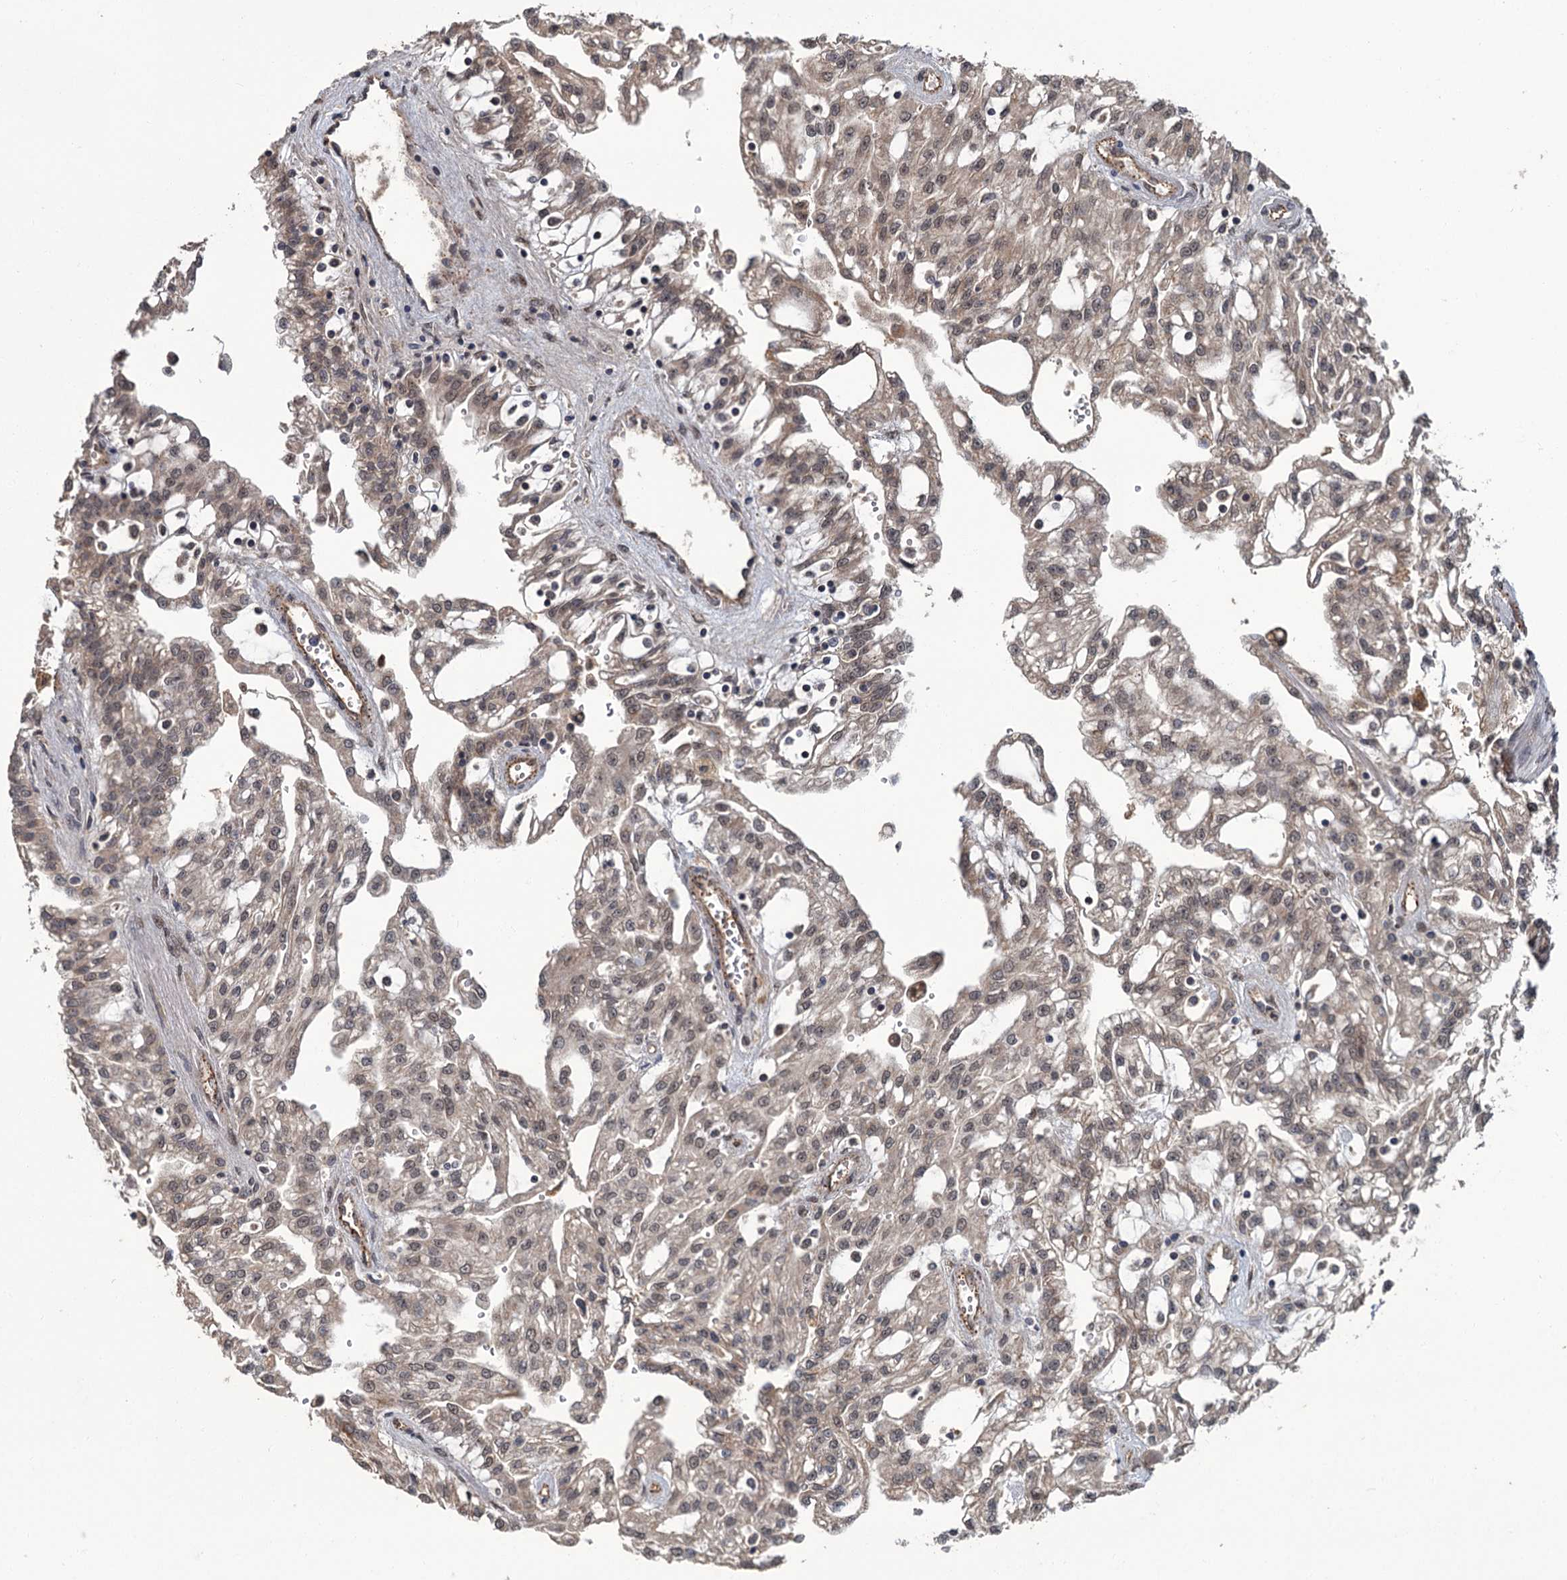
{"staining": {"intensity": "weak", "quantity": "25%-75%", "location": "cytoplasmic/membranous,nuclear"}, "tissue": "renal cancer", "cell_type": "Tumor cells", "image_type": "cancer", "snomed": [{"axis": "morphology", "description": "Adenocarcinoma, NOS"}, {"axis": "topography", "description": "Kidney"}], "caption": "Weak cytoplasmic/membranous and nuclear expression is seen in about 25%-75% of tumor cells in renal cancer (adenocarcinoma).", "gene": "KANSL2", "patient": {"sex": "male", "age": 63}}